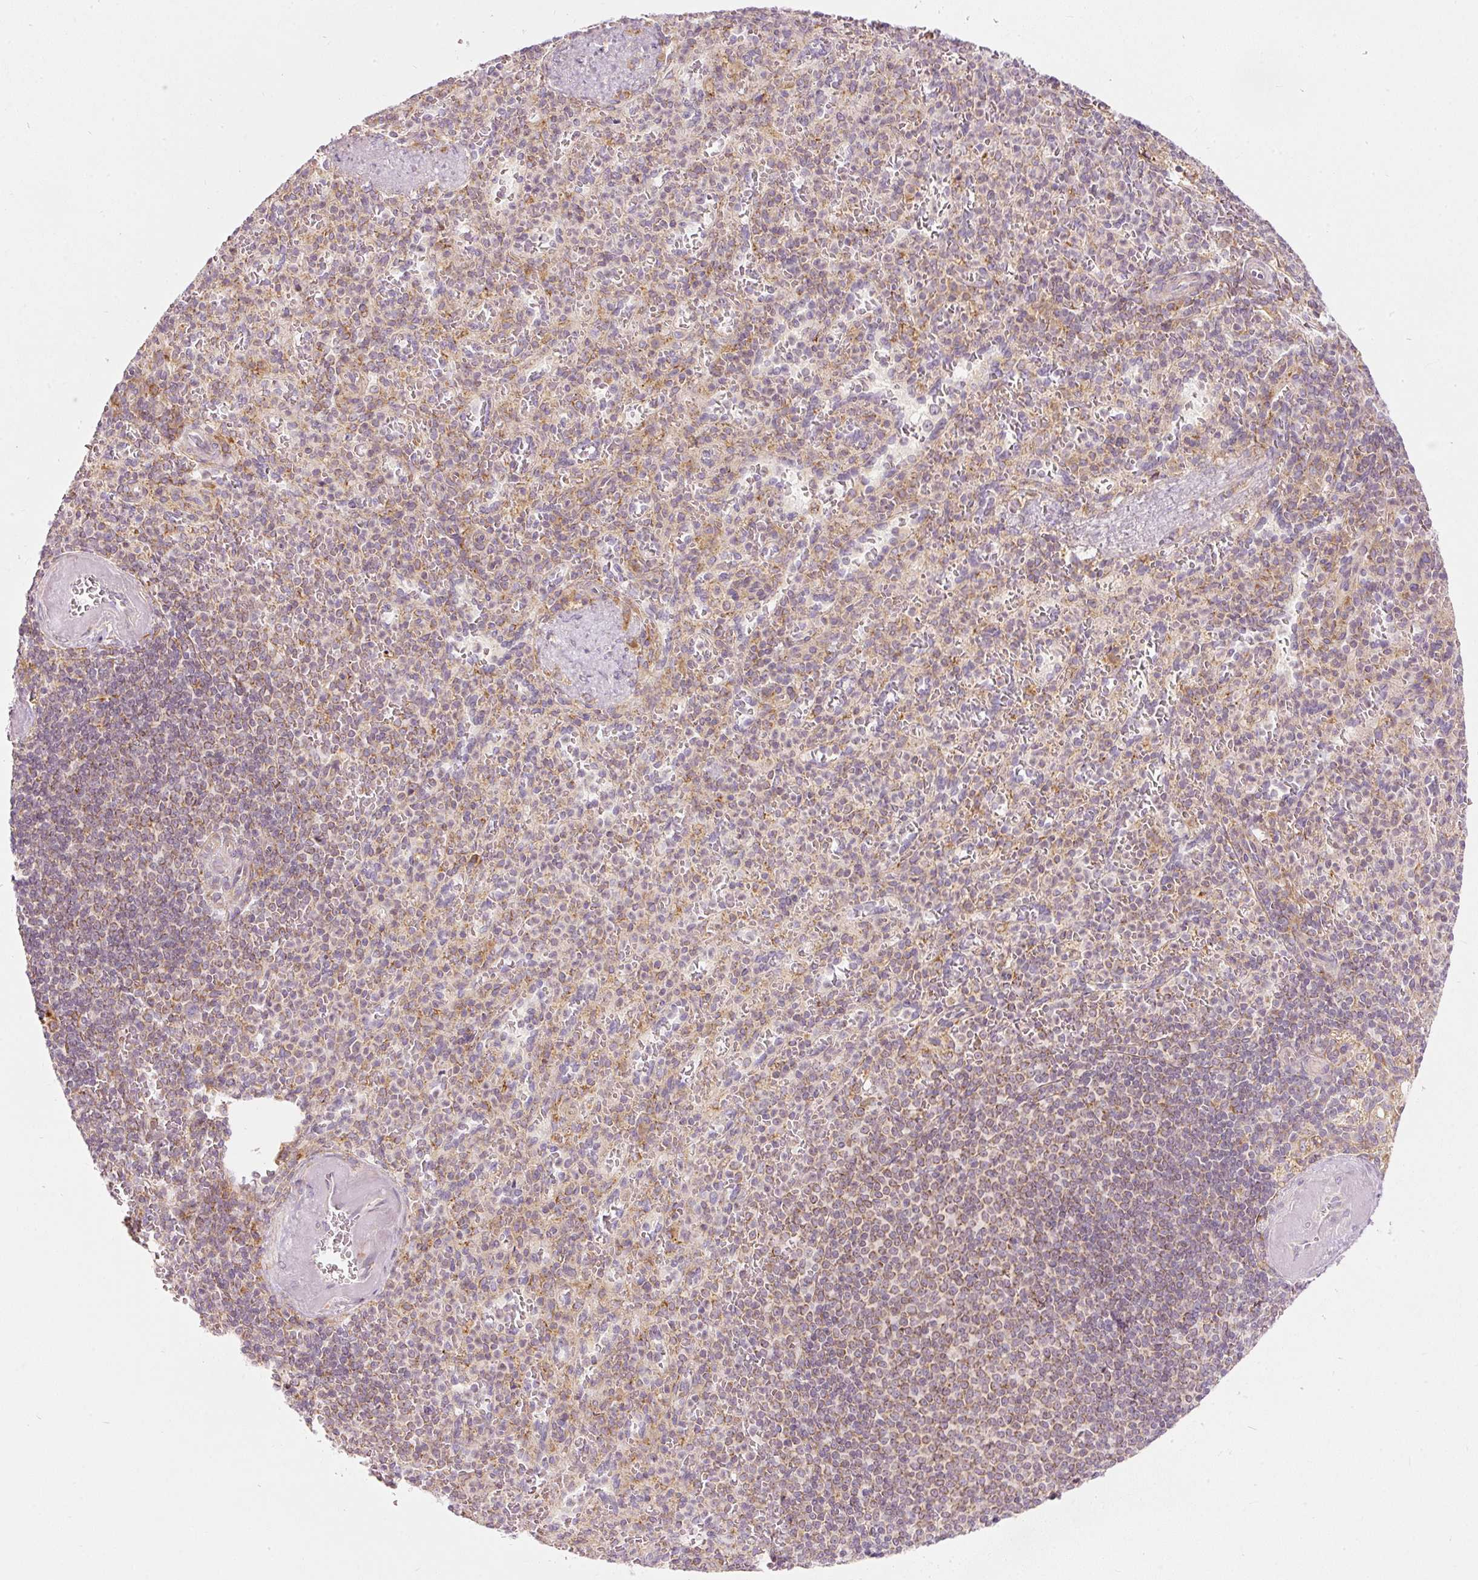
{"staining": {"intensity": "weak", "quantity": "<25%", "location": "cytoplasmic/membranous"}, "tissue": "spleen", "cell_type": "Cells in red pulp", "image_type": "normal", "snomed": [{"axis": "morphology", "description": "Normal tissue, NOS"}, {"axis": "topography", "description": "Spleen"}], "caption": "IHC image of normal spleen stained for a protein (brown), which exhibits no staining in cells in red pulp.", "gene": "SNAPC5", "patient": {"sex": "female", "age": 74}}